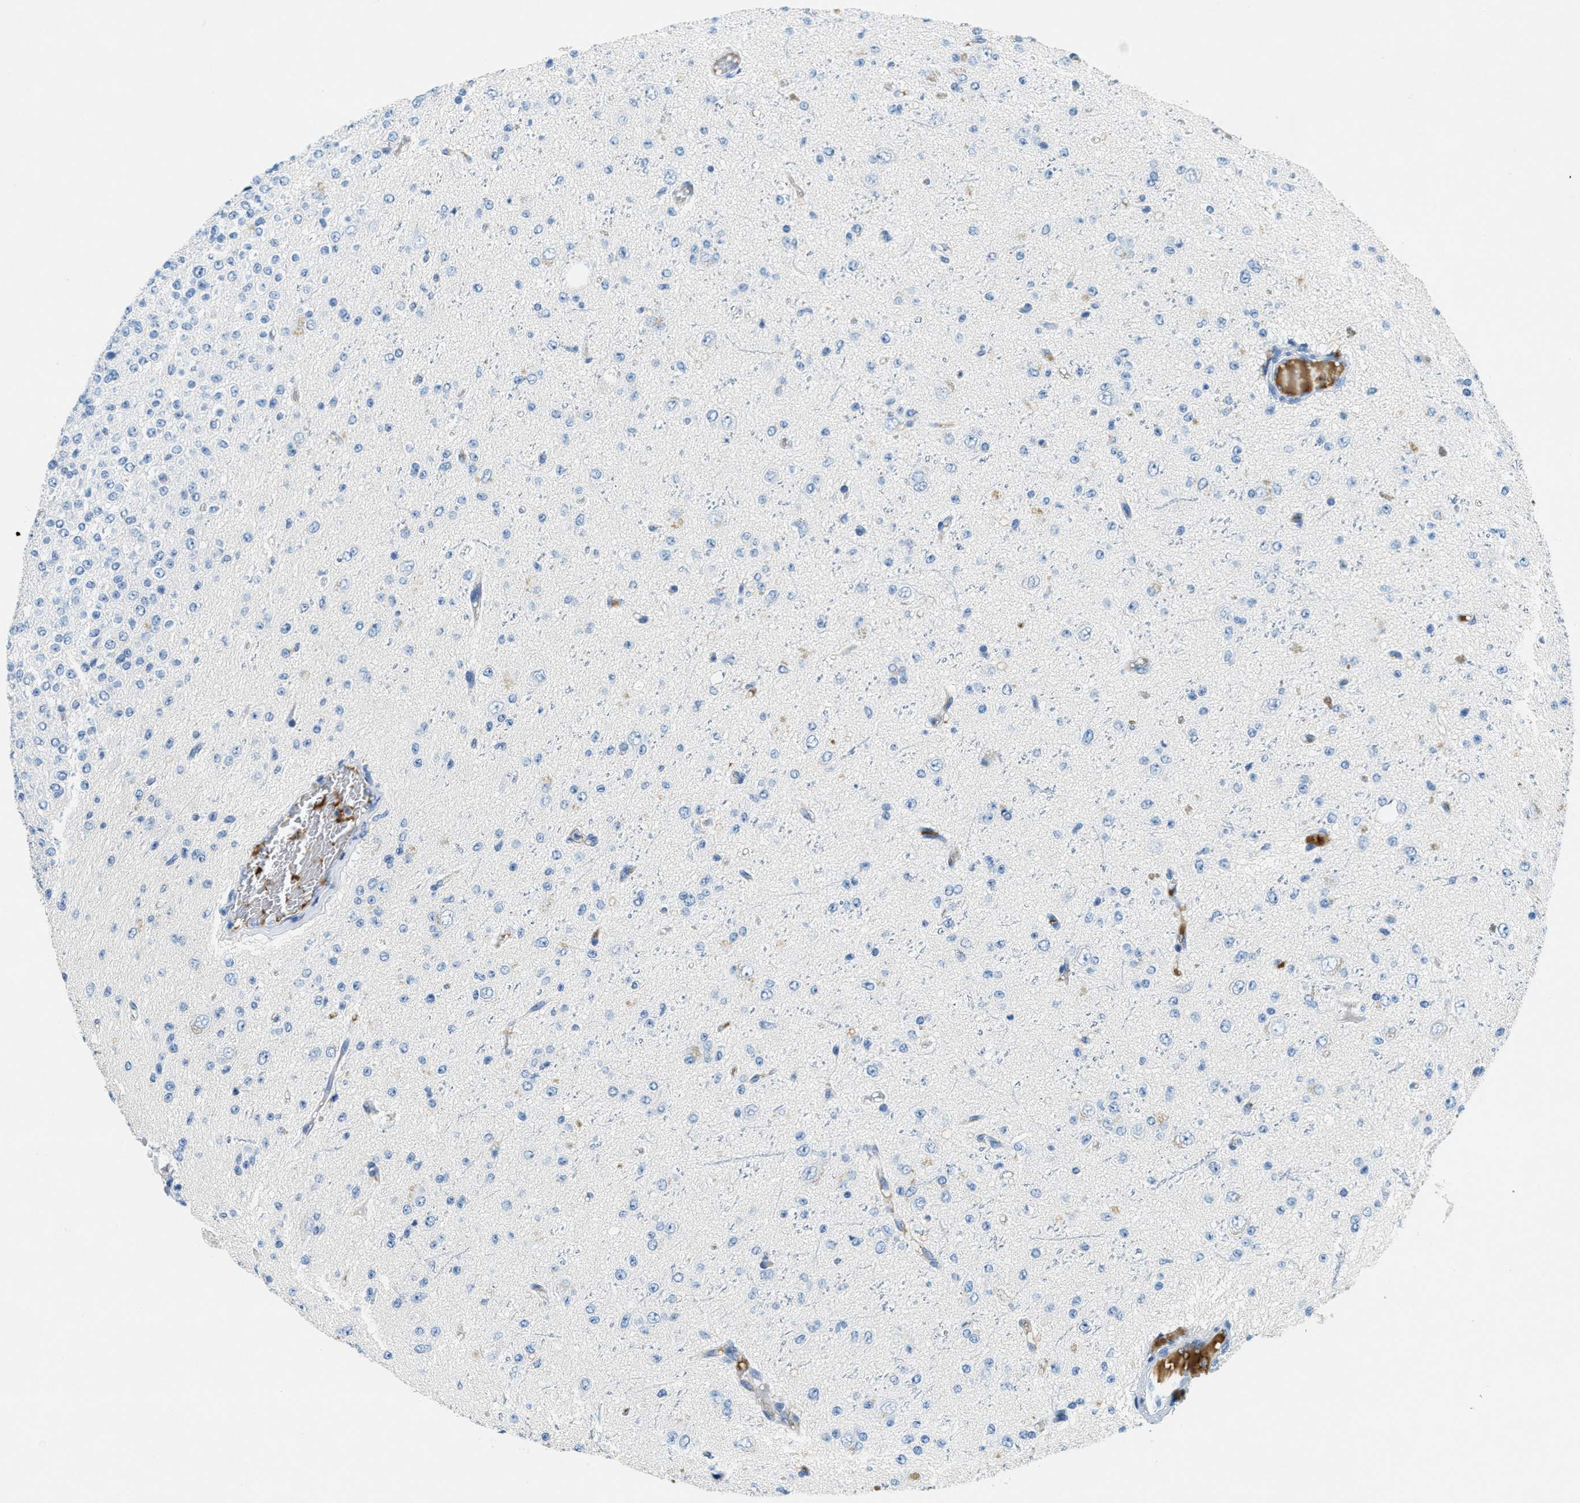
{"staining": {"intensity": "negative", "quantity": "none", "location": "none"}, "tissue": "glioma", "cell_type": "Tumor cells", "image_type": "cancer", "snomed": [{"axis": "morphology", "description": "Glioma, malignant, High grade"}, {"axis": "topography", "description": "pancreas cauda"}], "caption": "A photomicrograph of glioma stained for a protein exhibits no brown staining in tumor cells.", "gene": "A2M", "patient": {"sex": "male", "age": 60}}